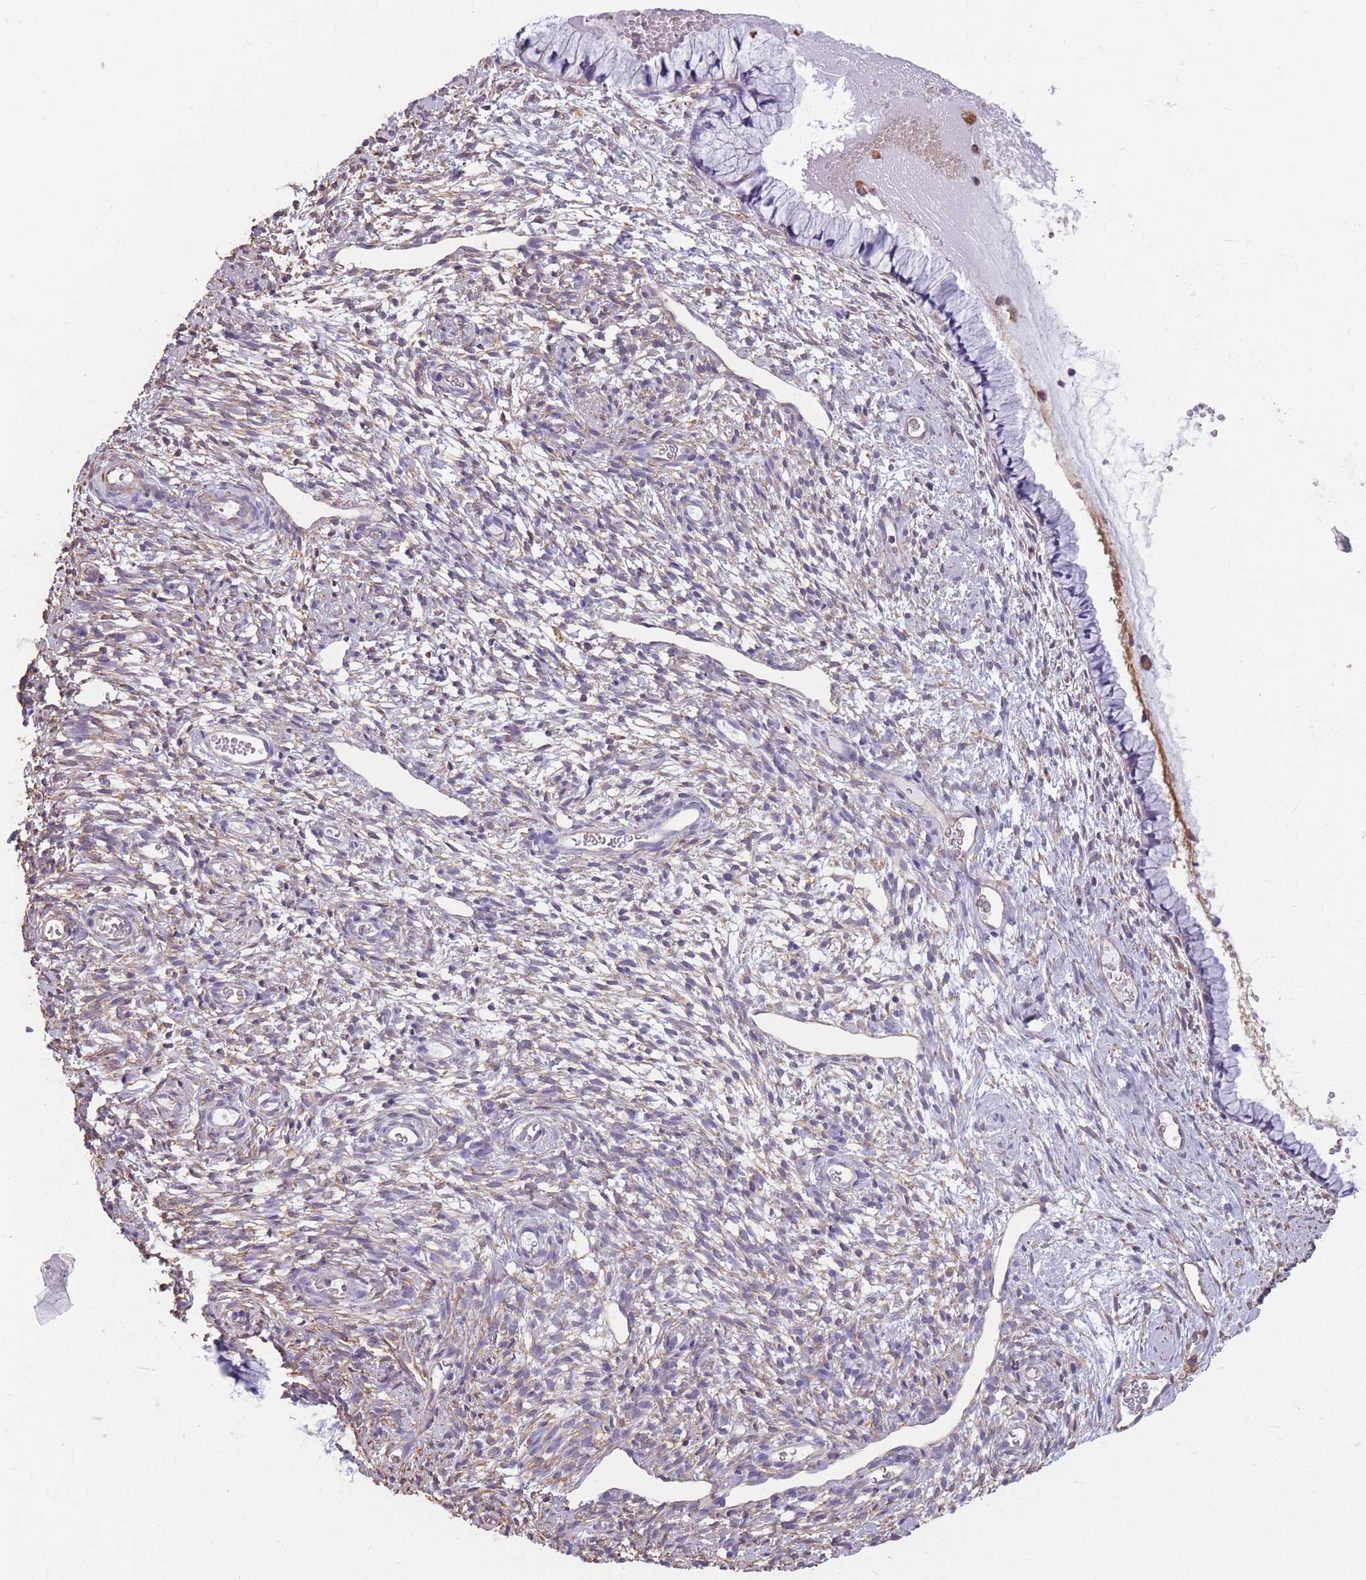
{"staining": {"intensity": "negative", "quantity": "none", "location": "none"}, "tissue": "cervix", "cell_type": "Glandular cells", "image_type": "normal", "snomed": [{"axis": "morphology", "description": "Normal tissue, NOS"}, {"axis": "topography", "description": "Cervix"}], "caption": "Immunohistochemistry of benign human cervix reveals no expression in glandular cells.", "gene": "ADD1", "patient": {"sex": "female", "age": 76}}